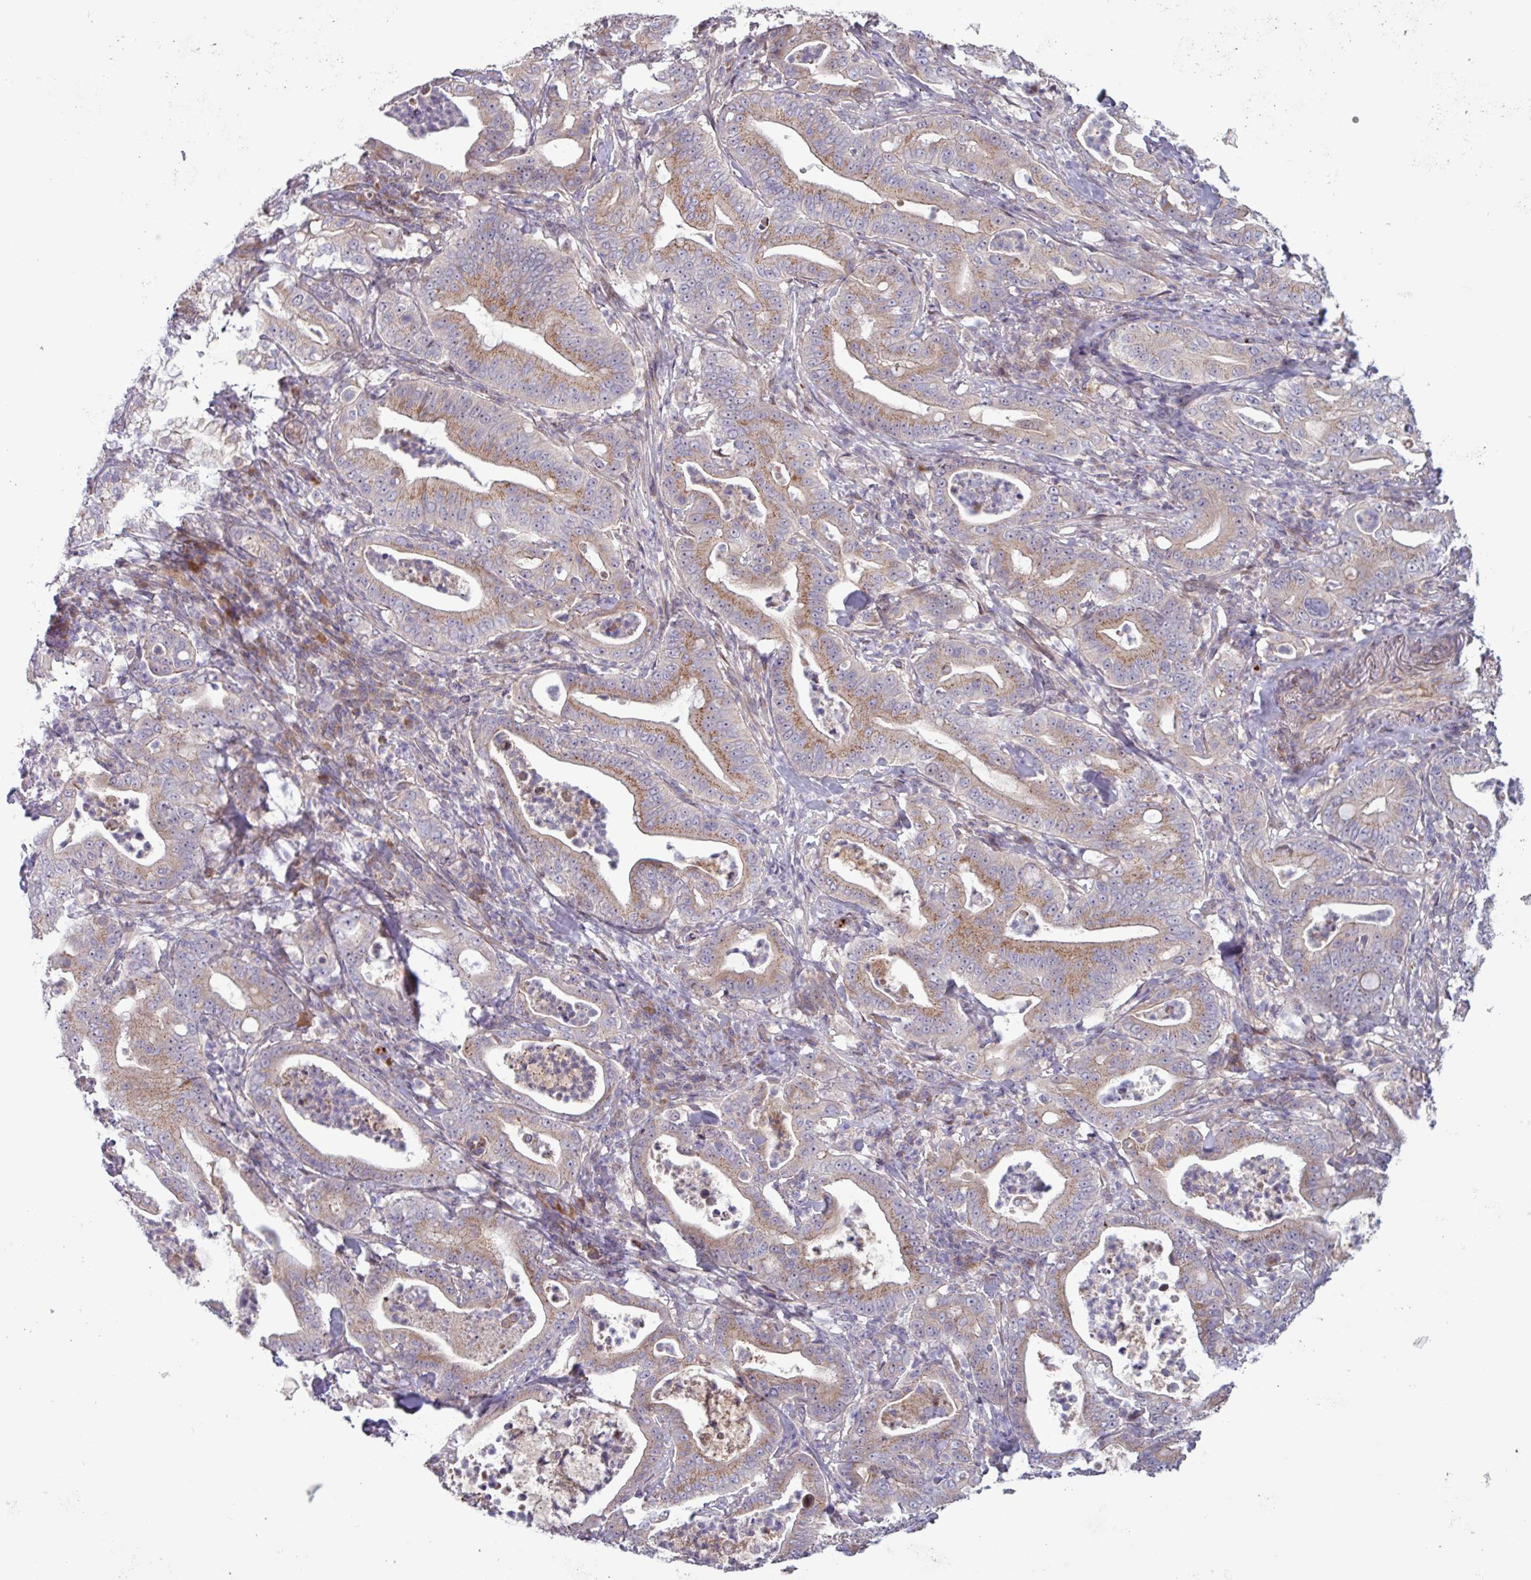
{"staining": {"intensity": "moderate", "quantity": ">75%", "location": "cytoplasmic/membranous"}, "tissue": "pancreatic cancer", "cell_type": "Tumor cells", "image_type": "cancer", "snomed": [{"axis": "morphology", "description": "Adenocarcinoma, NOS"}, {"axis": "topography", "description": "Pancreas"}], "caption": "Pancreatic cancer was stained to show a protein in brown. There is medium levels of moderate cytoplasmic/membranous staining in about >75% of tumor cells.", "gene": "TNFSF12", "patient": {"sex": "male", "age": 71}}